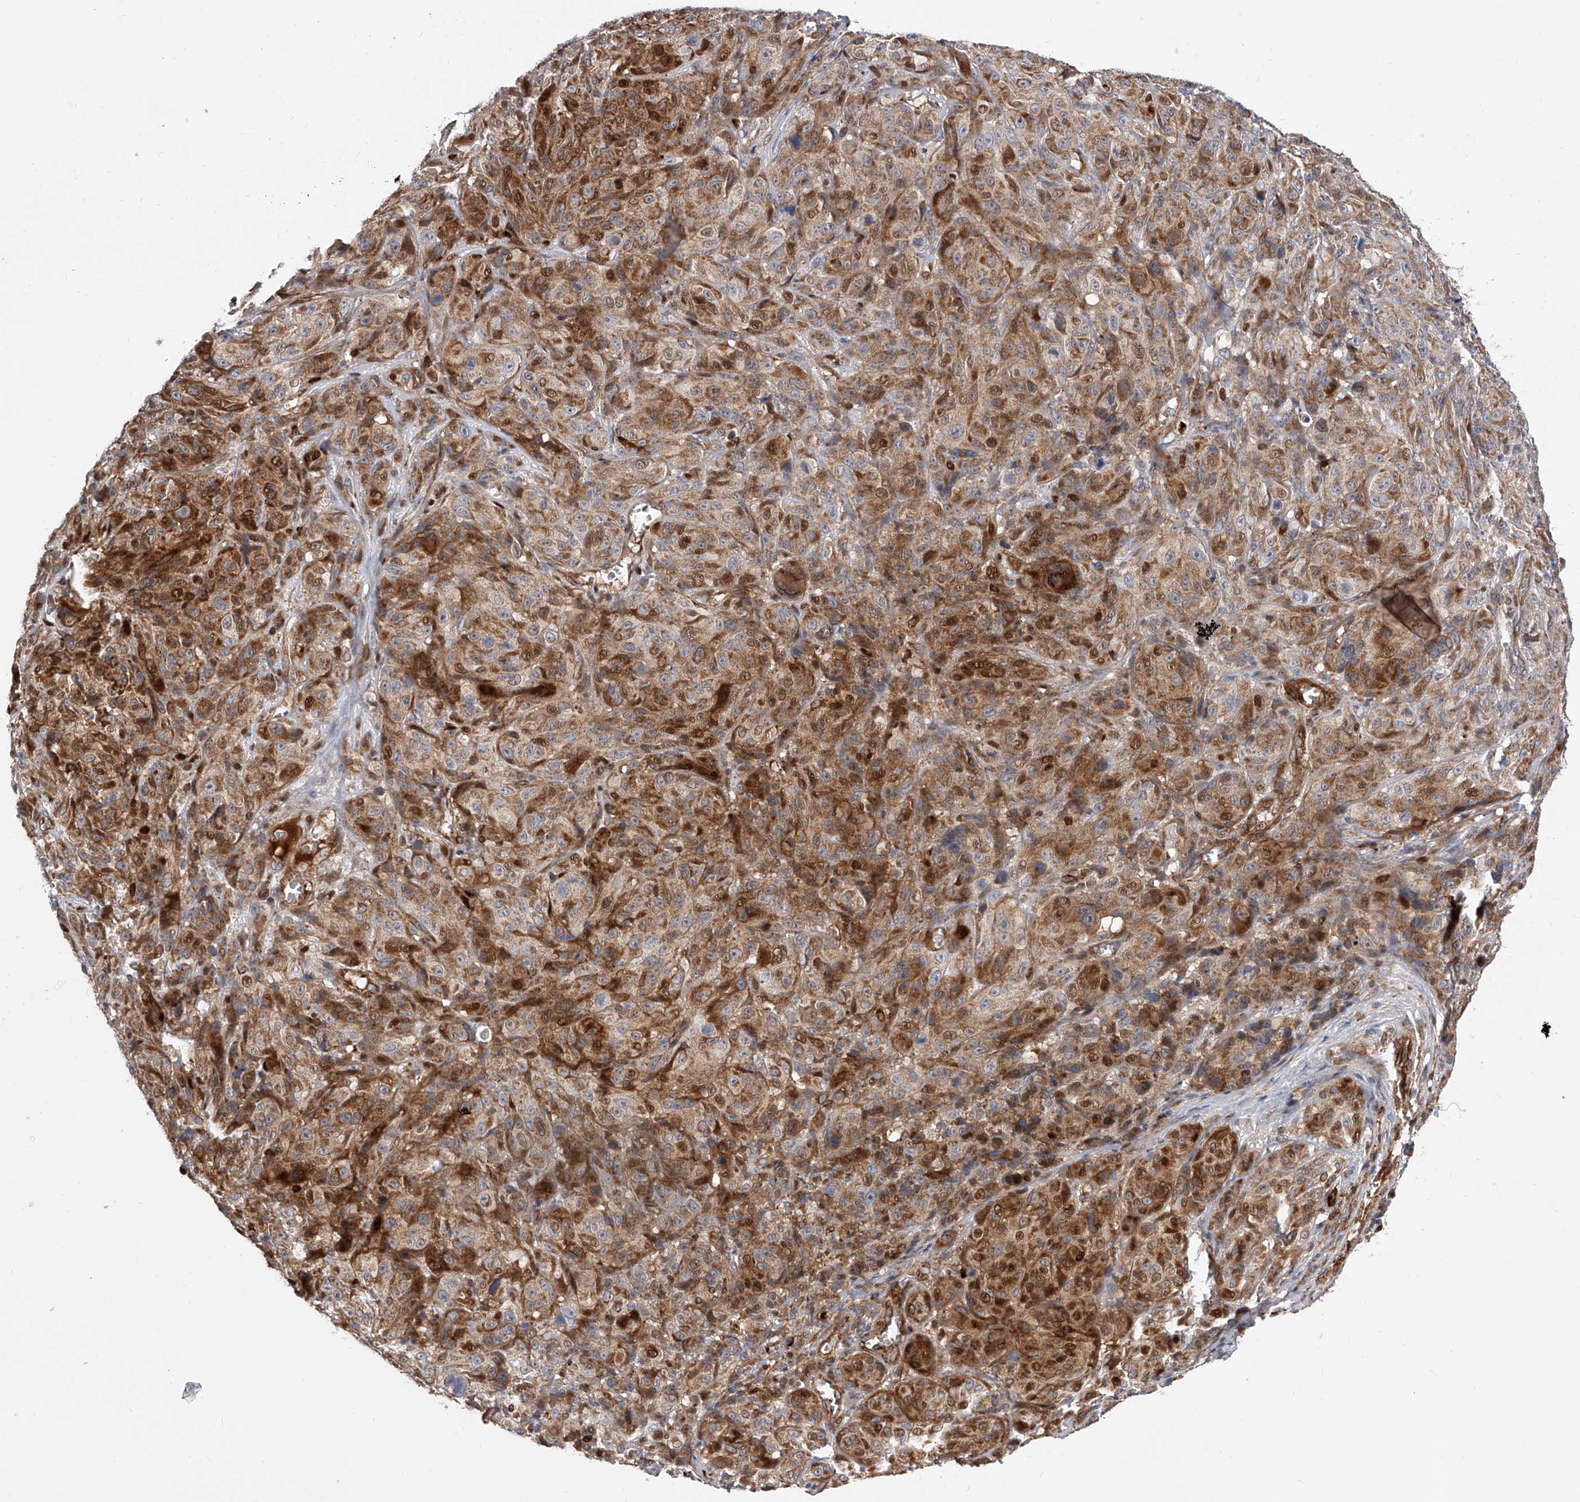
{"staining": {"intensity": "moderate", "quantity": ">75%", "location": "cytoplasmic/membranous,nuclear"}, "tissue": "melanoma", "cell_type": "Tumor cells", "image_type": "cancer", "snomed": [{"axis": "morphology", "description": "Malignant melanoma, NOS"}, {"axis": "topography", "description": "Skin"}], "caption": "Melanoma stained with DAB (3,3'-diaminobenzidine) immunohistochemistry (IHC) demonstrates medium levels of moderate cytoplasmic/membranous and nuclear staining in approximately >75% of tumor cells.", "gene": "PDSS2", "patient": {"sex": "male", "age": 73}}